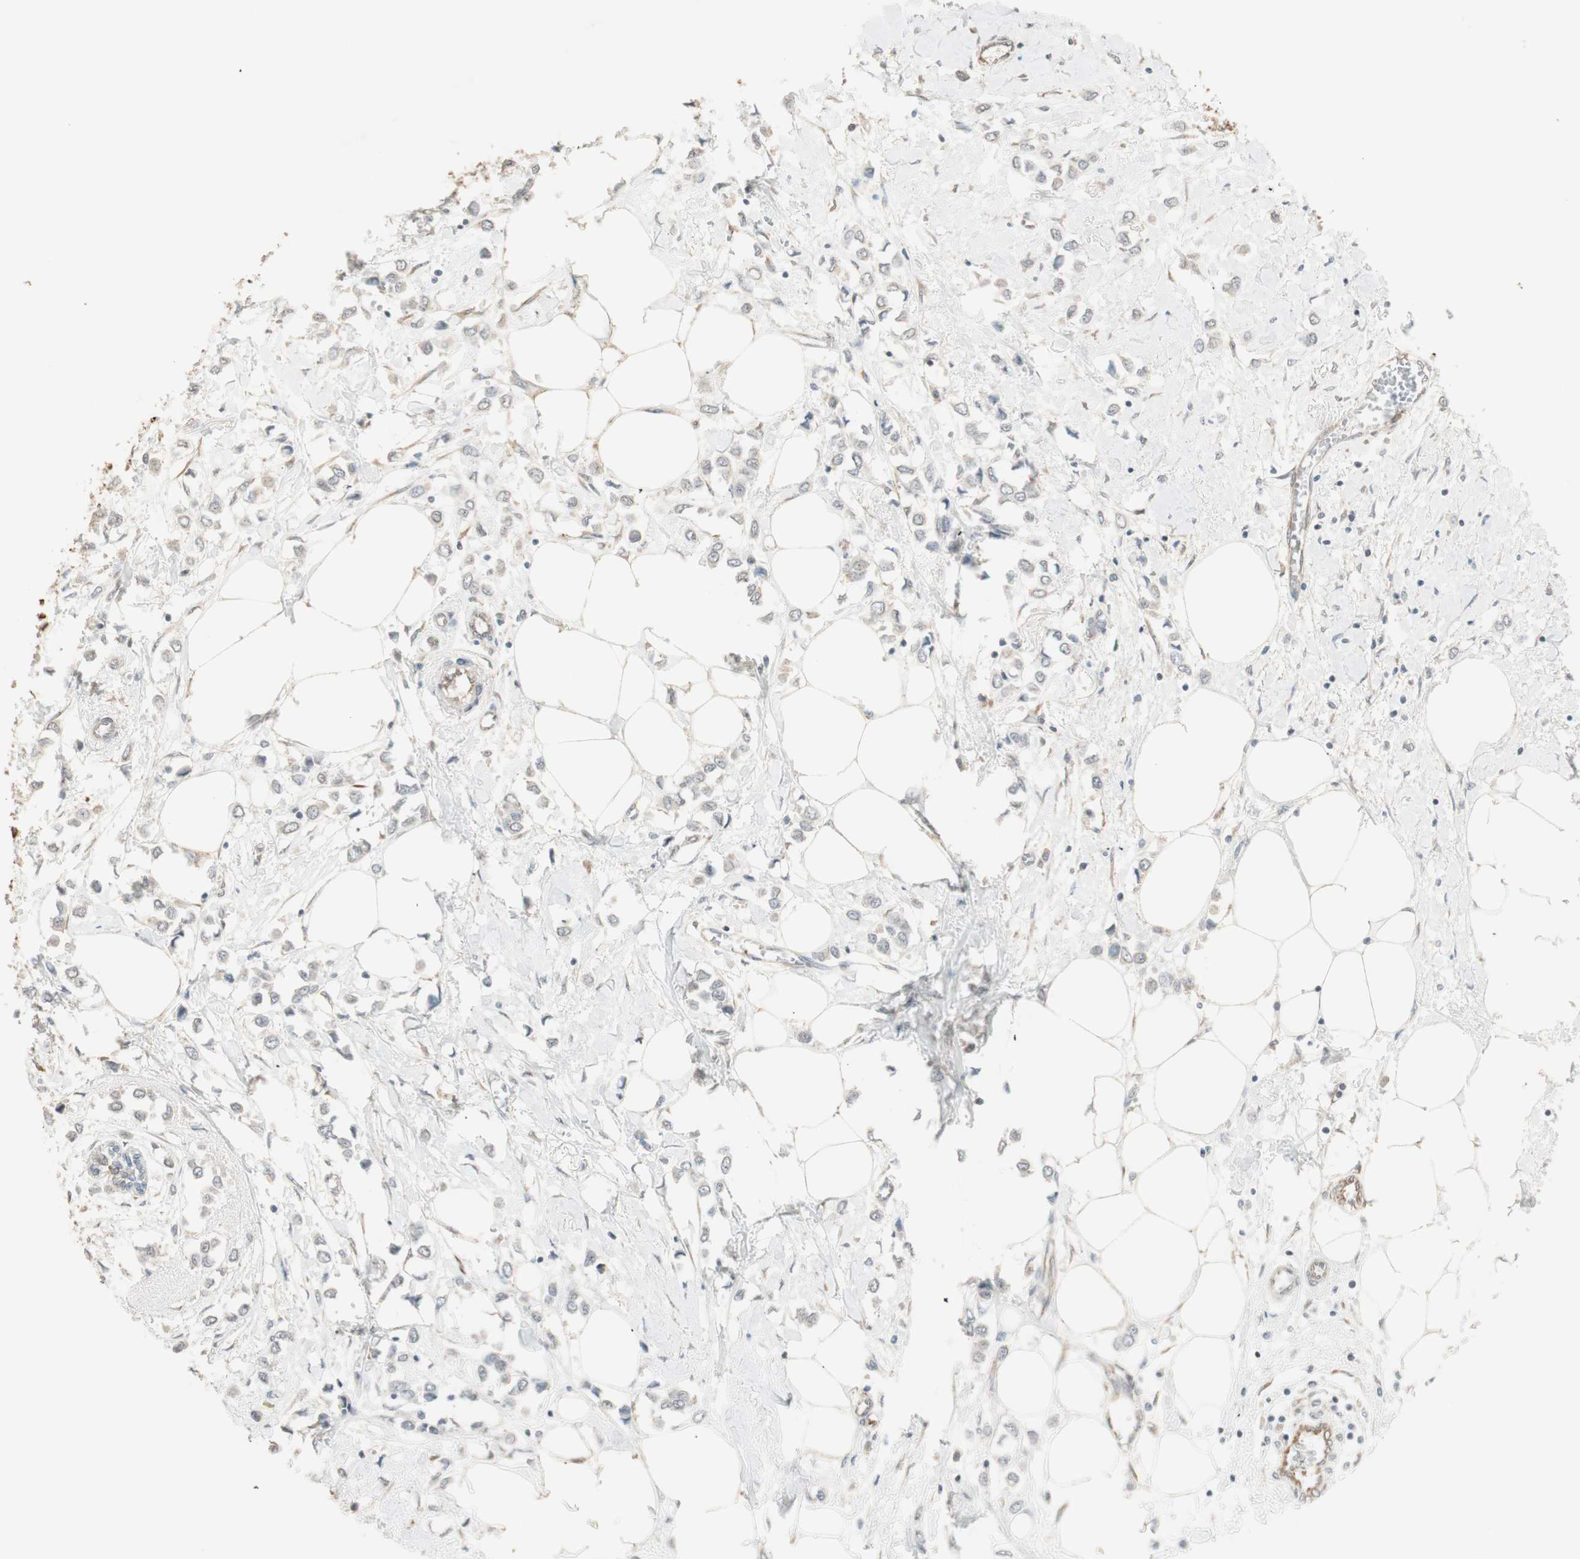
{"staining": {"intensity": "weak", "quantity": "25%-75%", "location": "cytoplasmic/membranous"}, "tissue": "breast cancer", "cell_type": "Tumor cells", "image_type": "cancer", "snomed": [{"axis": "morphology", "description": "Lobular carcinoma"}, {"axis": "topography", "description": "Breast"}], "caption": "A high-resolution image shows immunohistochemistry staining of breast cancer, which shows weak cytoplasmic/membranous expression in approximately 25%-75% of tumor cells. (Stains: DAB in brown, nuclei in blue, Microscopy: brightfield microscopy at high magnification).", "gene": "TASOR", "patient": {"sex": "female", "age": 51}}